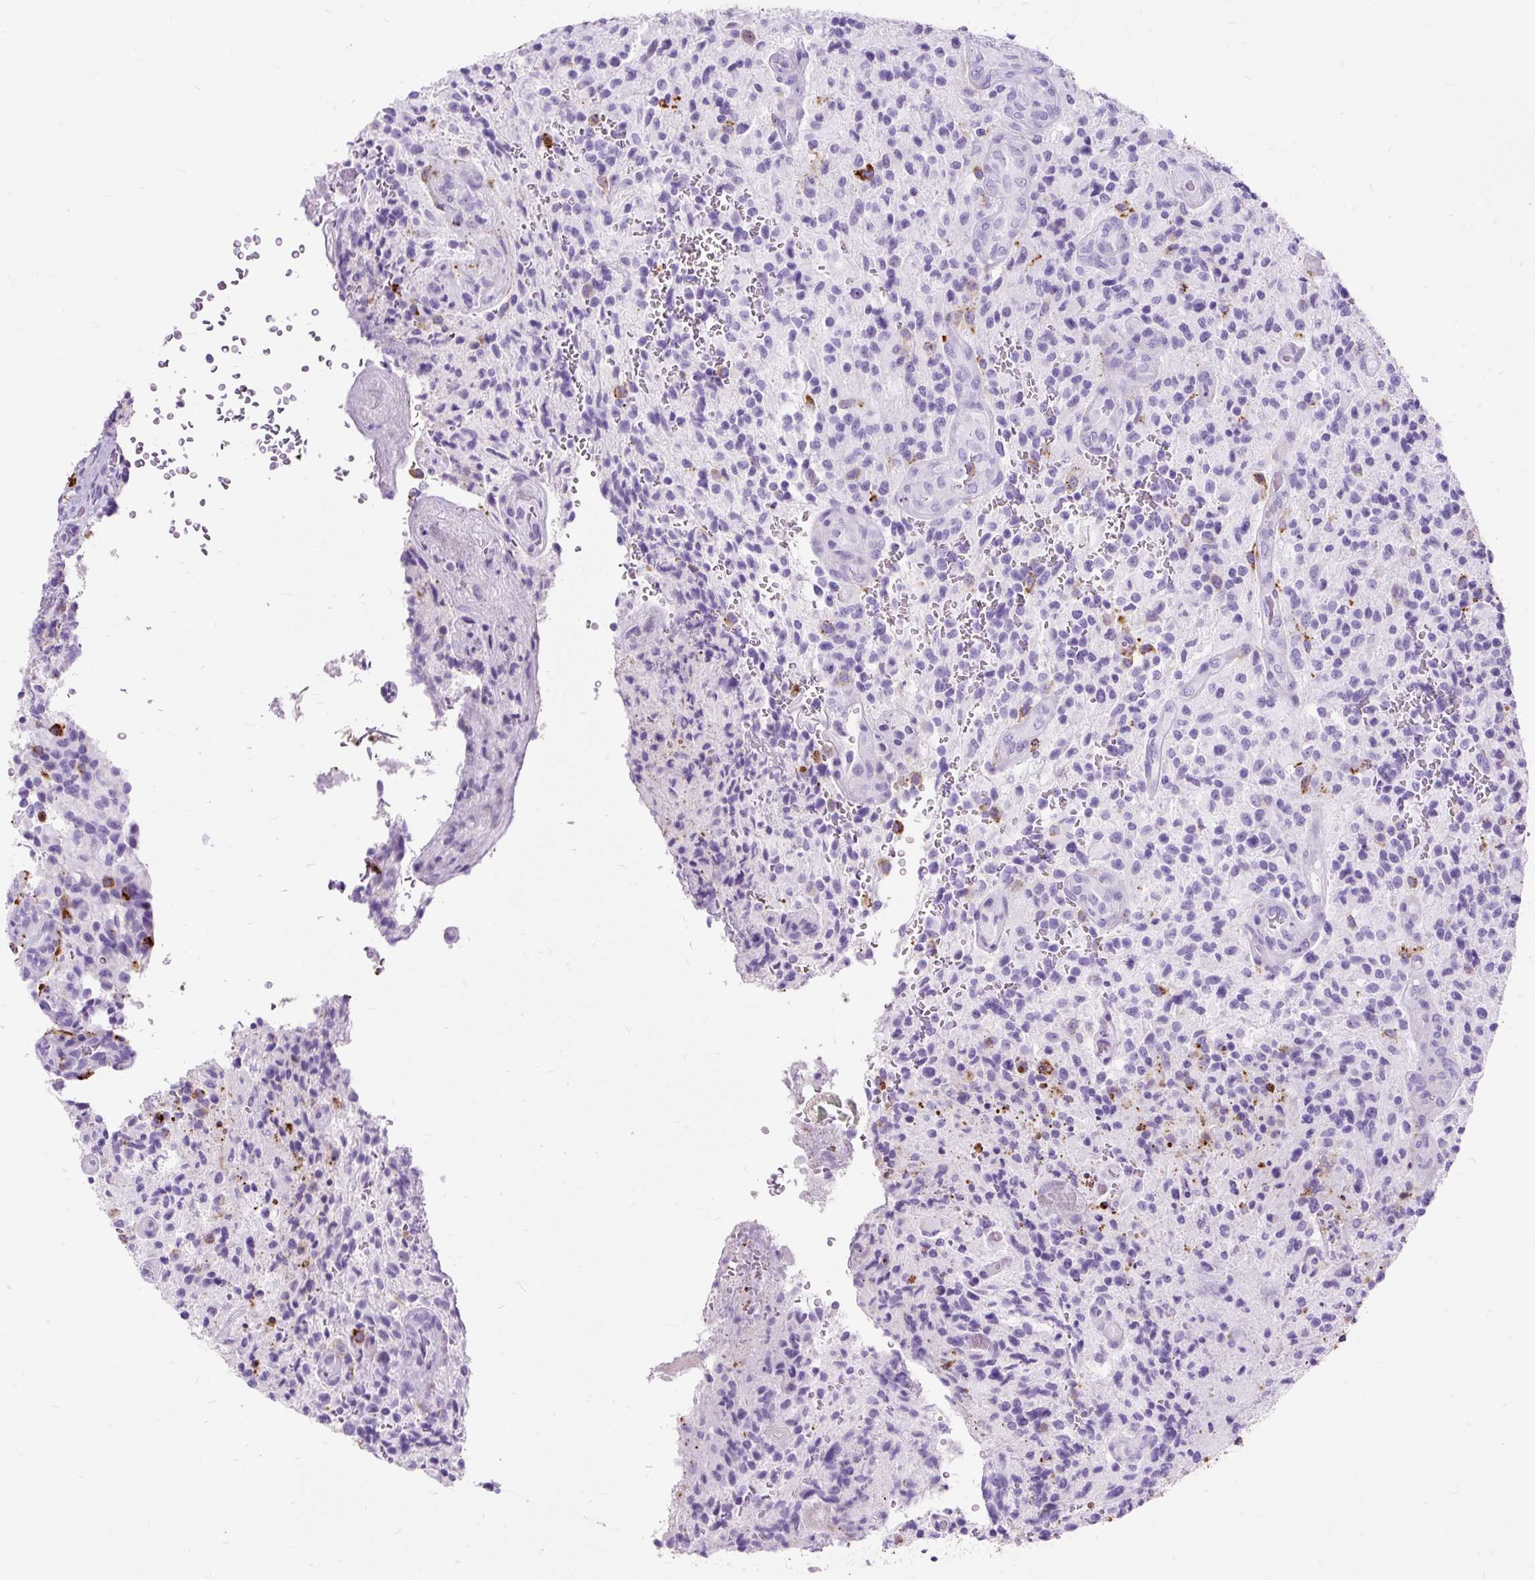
{"staining": {"intensity": "negative", "quantity": "none", "location": "none"}, "tissue": "glioma", "cell_type": "Tumor cells", "image_type": "cancer", "snomed": [{"axis": "morphology", "description": "Normal tissue, NOS"}, {"axis": "morphology", "description": "Glioma, malignant, High grade"}, {"axis": "topography", "description": "Cerebral cortex"}], "caption": "Tumor cells are negative for protein expression in human malignant high-grade glioma. Brightfield microscopy of immunohistochemistry (IHC) stained with DAB (brown) and hematoxylin (blue), captured at high magnification.", "gene": "HLA-DRA", "patient": {"sex": "male", "age": 56}}